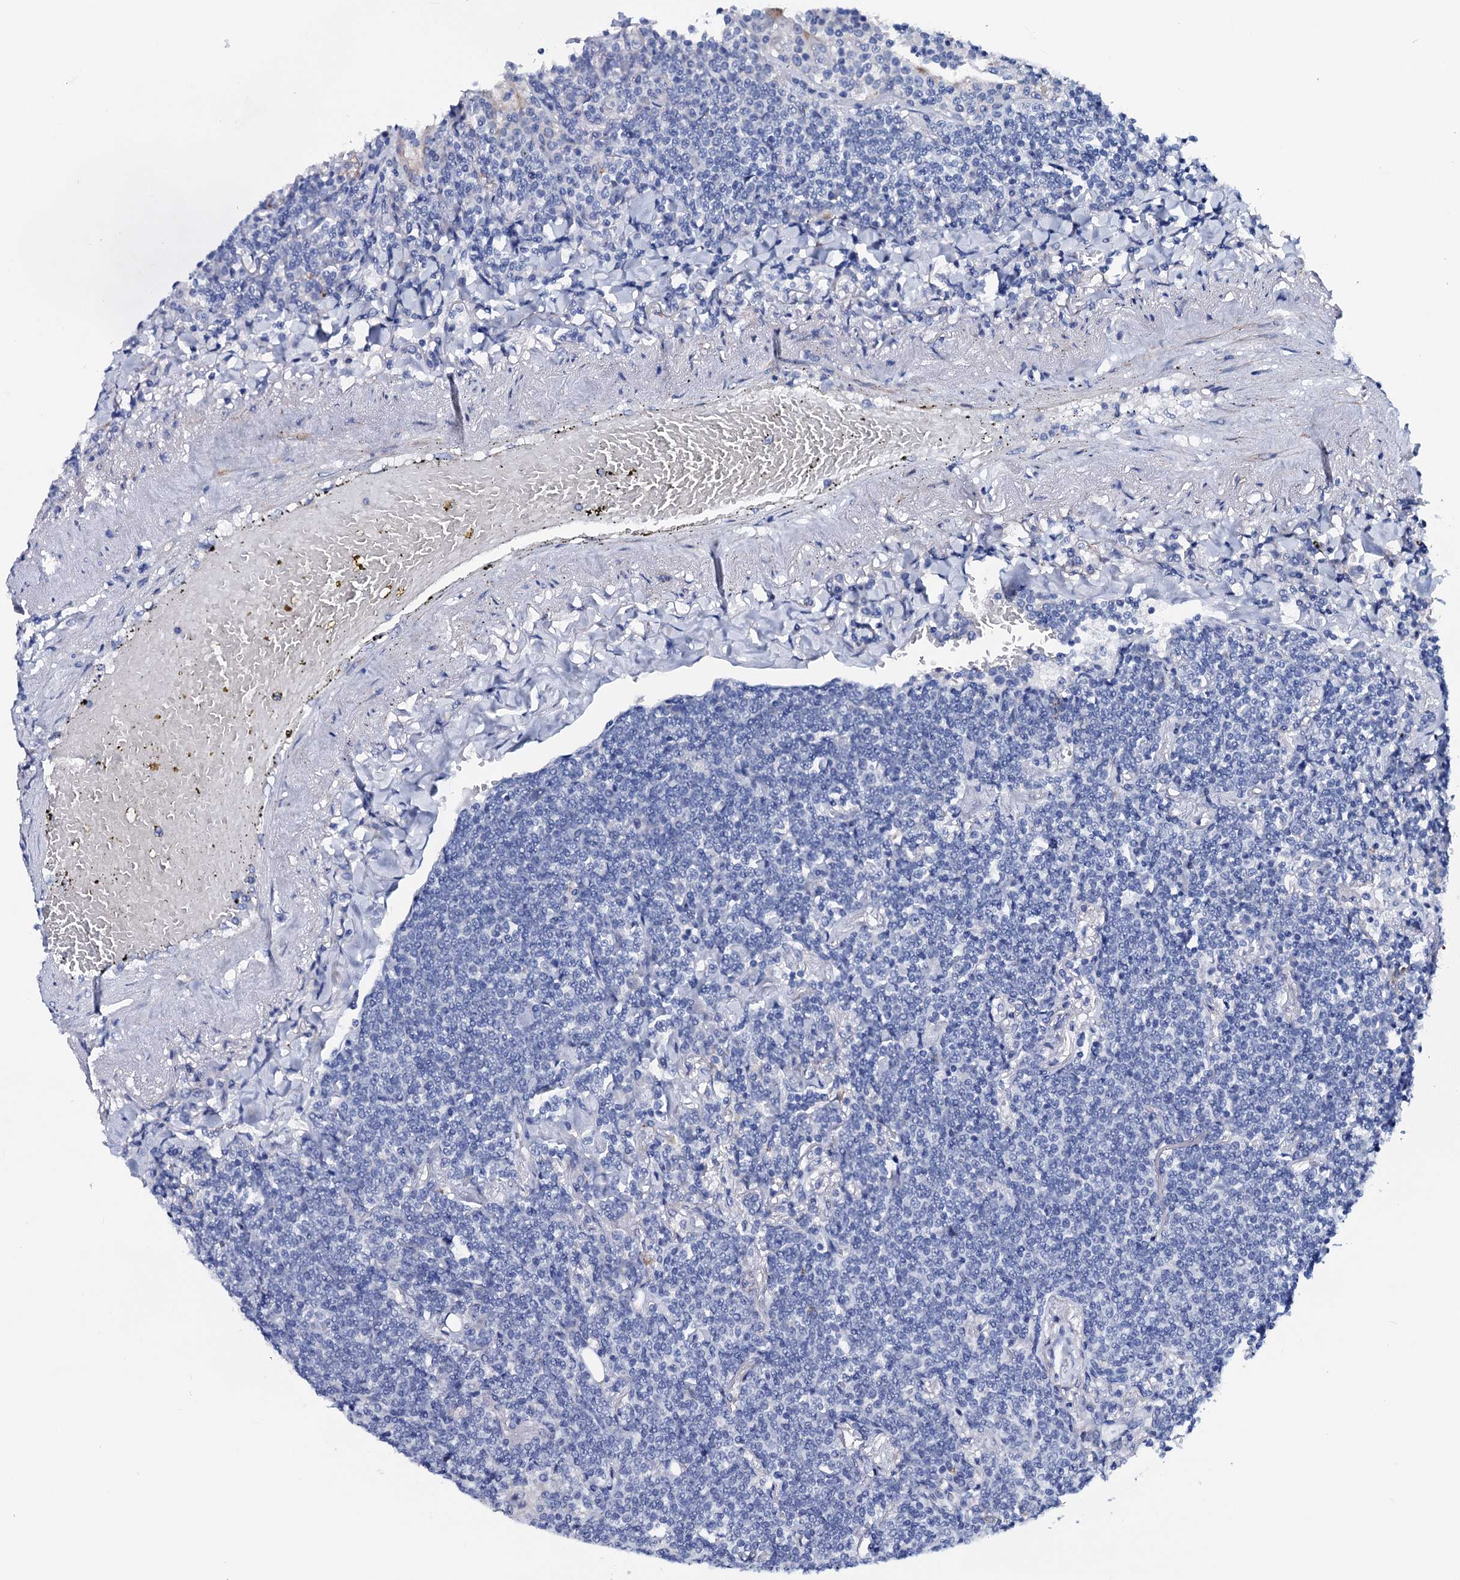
{"staining": {"intensity": "negative", "quantity": "none", "location": "none"}, "tissue": "lymphoma", "cell_type": "Tumor cells", "image_type": "cancer", "snomed": [{"axis": "morphology", "description": "Malignant lymphoma, non-Hodgkin's type, Low grade"}, {"axis": "topography", "description": "Lung"}], "caption": "The immunohistochemistry (IHC) micrograph has no significant staining in tumor cells of low-grade malignant lymphoma, non-Hodgkin's type tissue.", "gene": "GYS2", "patient": {"sex": "female", "age": 71}}